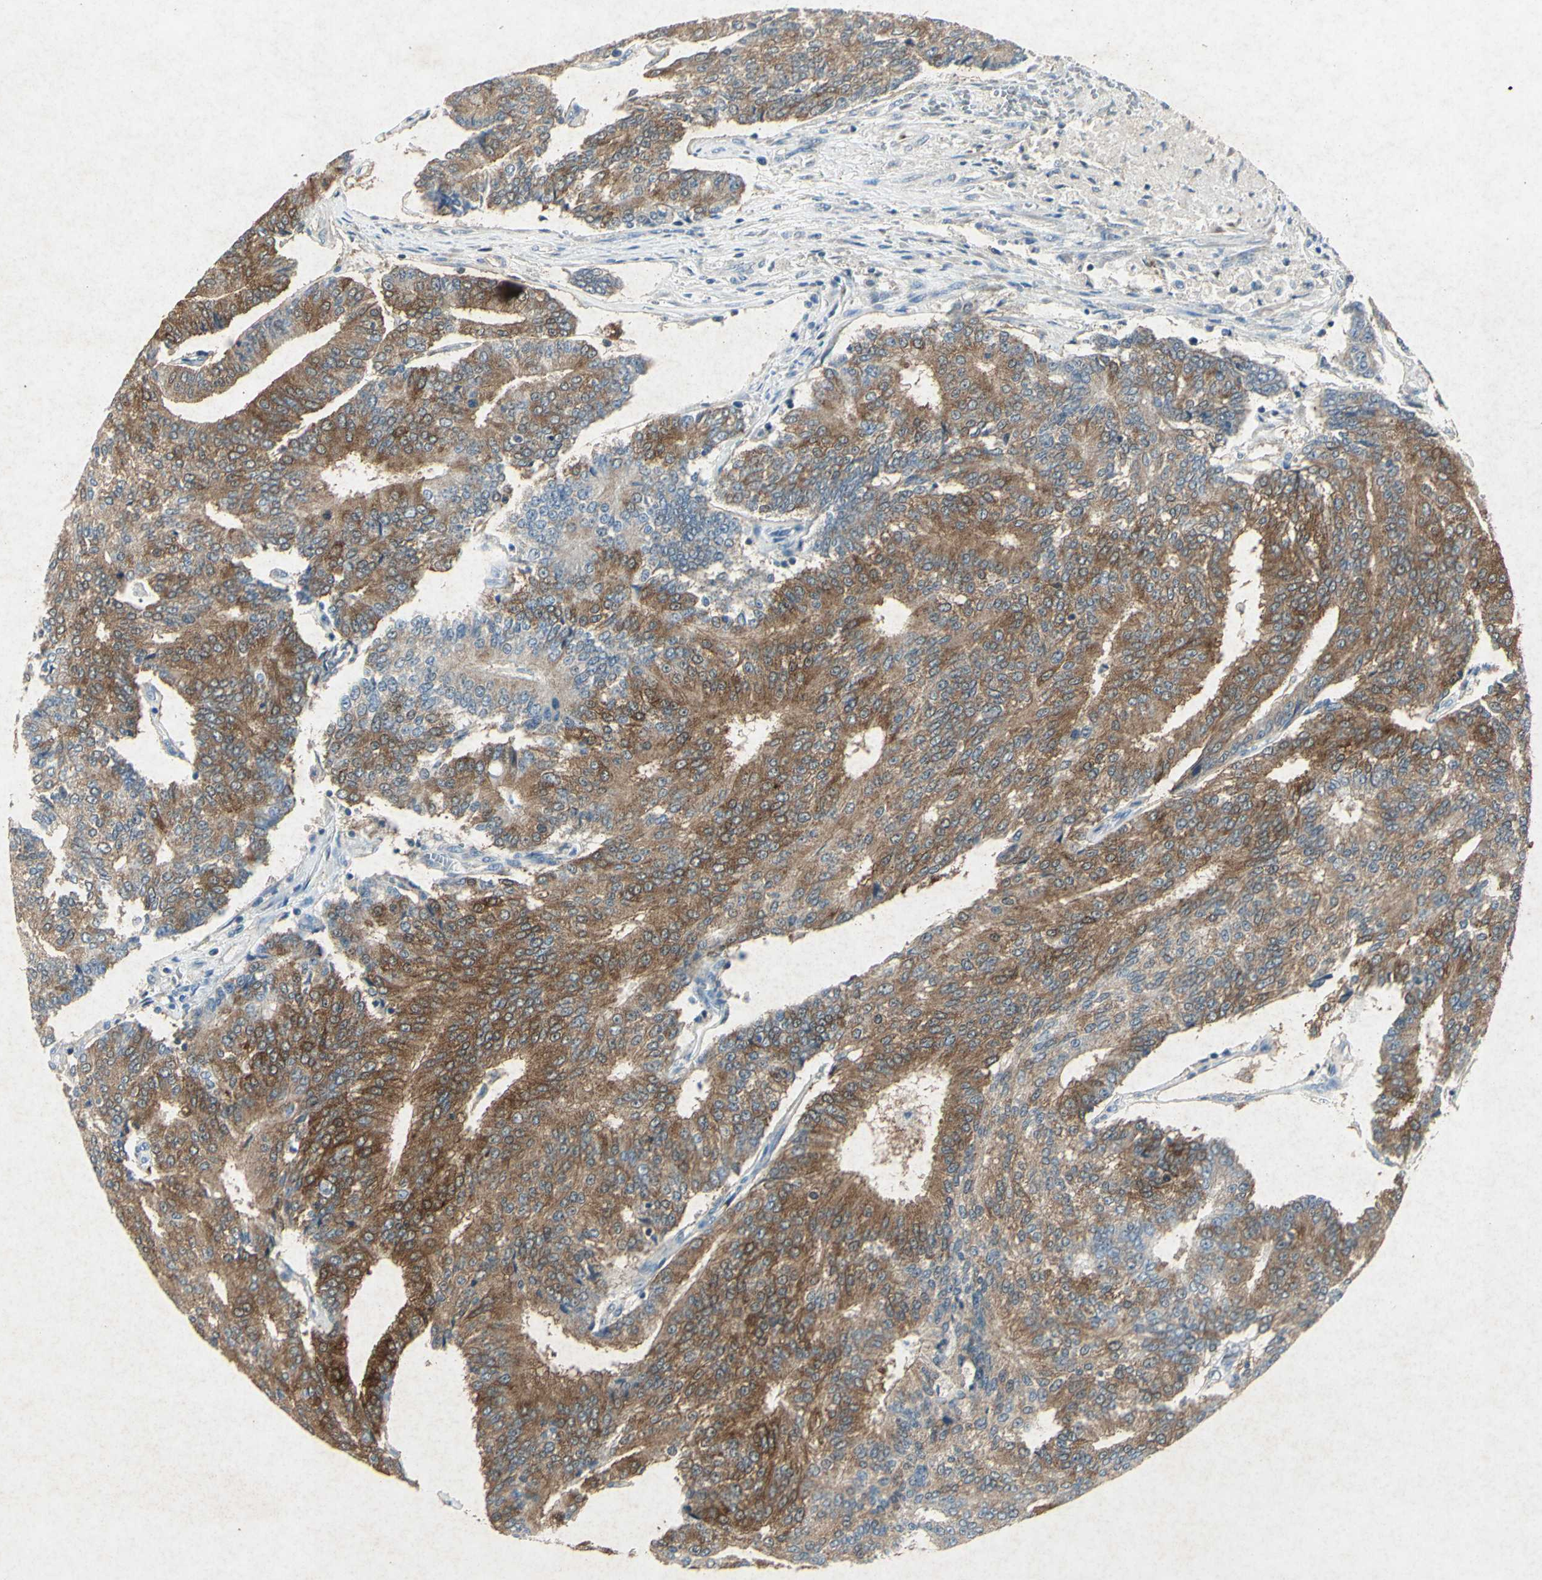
{"staining": {"intensity": "moderate", "quantity": ">75%", "location": "cytoplasmic/membranous"}, "tissue": "prostate cancer", "cell_type": "Tumor cells", "image_type": "cancer", "snomed": [{"axis": "morphology", "description": "Adenocarcinoma, High grade"}, {"axis": "topography", "description": "Prostate"}], "caption": "Immunohistochemical staining of human prostate cancer displays medium levels of moderate cytoplasmic/membranous protein staining in about >75% of tumor cells.", "gene": "SNAP91", "patient": {"sex": "male", "age": 55}}